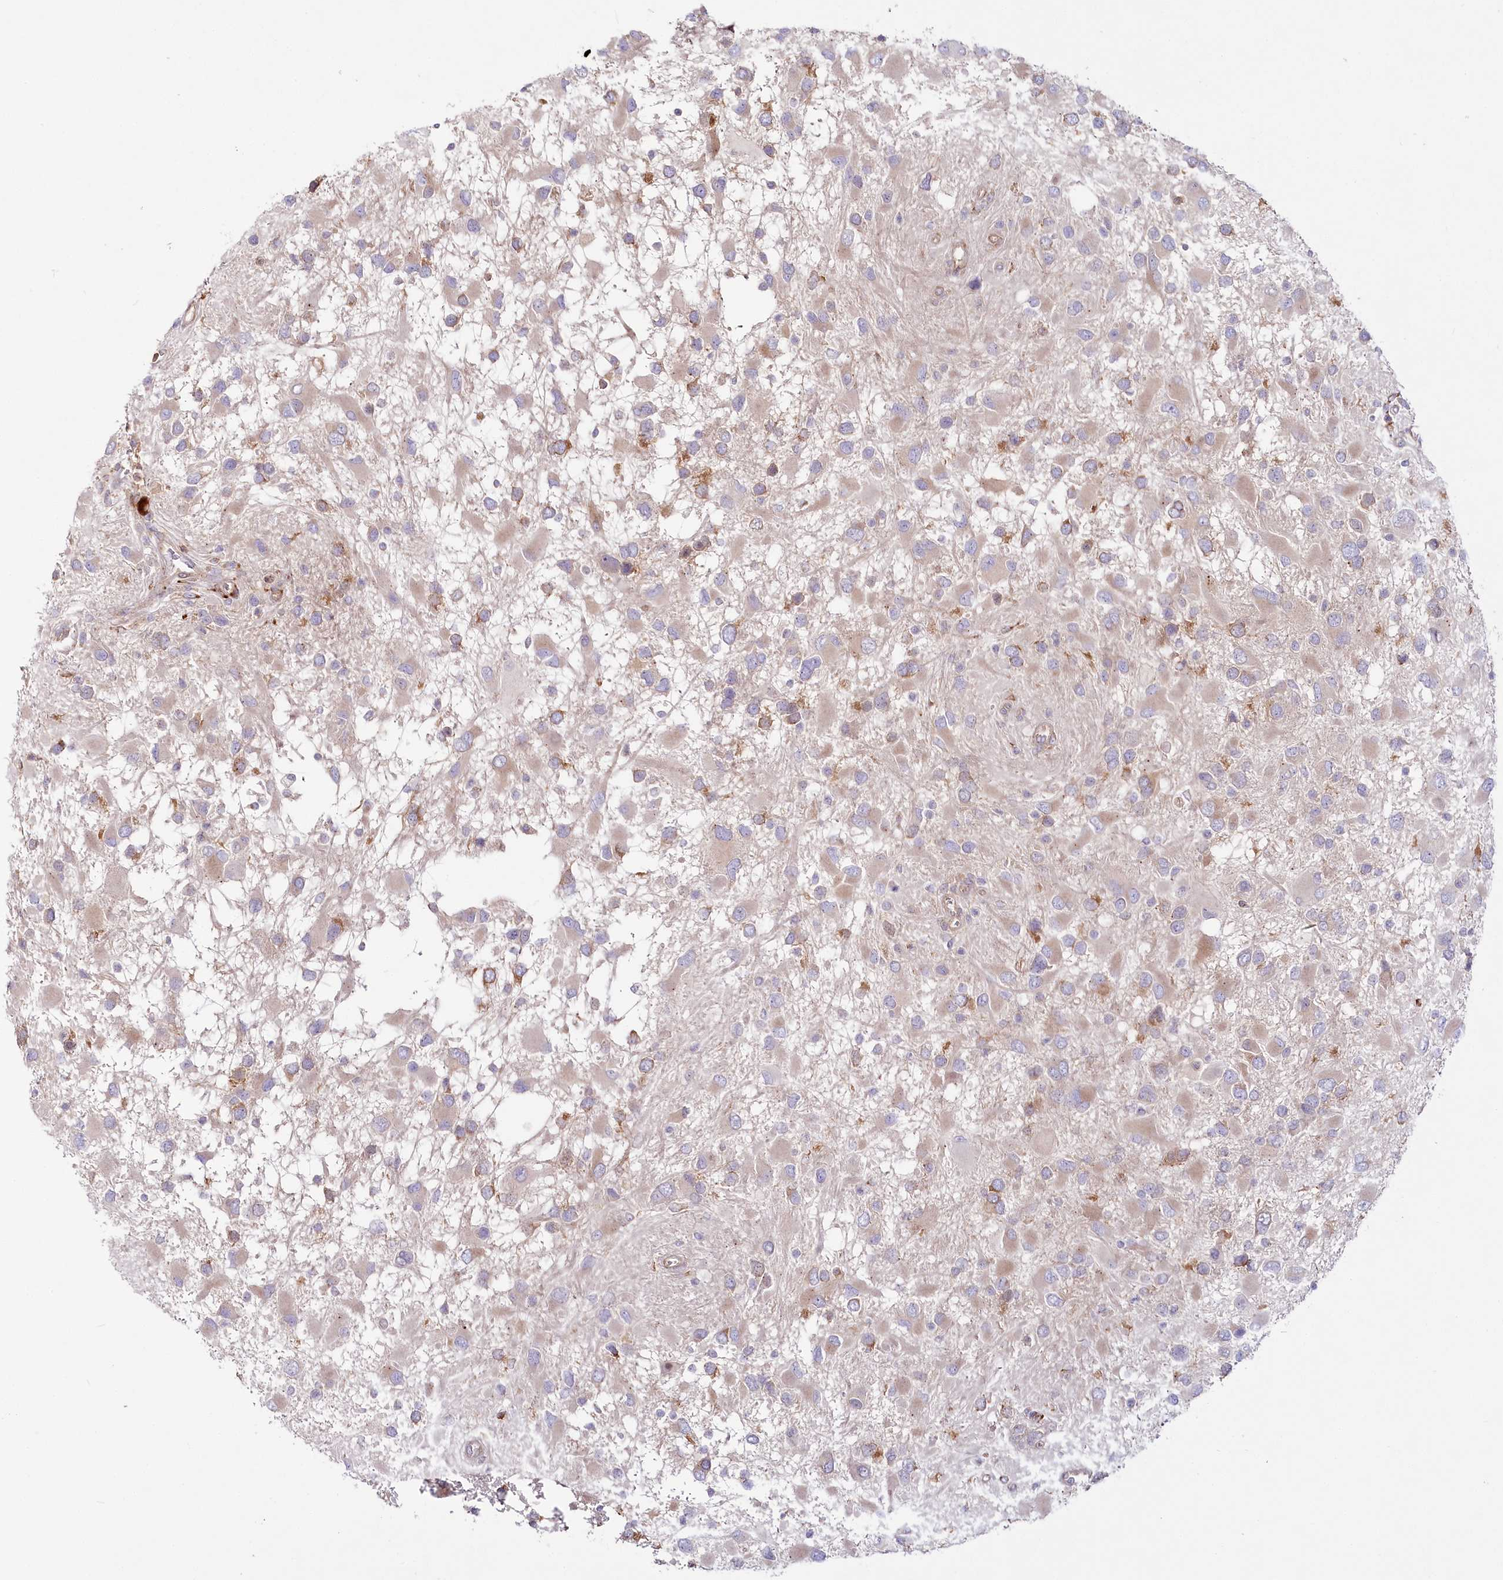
{"staining": {"intensity": "moderate", "quantity": "25%-75%", "location": "cytoplasmic/membranous"}, "tissue": "glioma", "cell_type": "Tumor cells", "image_type": "cancer", "snomed": [{"axis": "morphology", "description": "Glioma, malignant, High grade"}, {"axis": "topography", "description": "Brain"}], "caption": "A high-resolution photomicrograph shows IHC staining of high-grade glioma (malignant), which demonstrates moderate cytoplasmic/membranous staining in approximately 25%-75% of tumor cells. The protein of interest is shown in brown color, while the nuclei are stained blue.", "gene": "POGLUT1", "patient": {"sex": "male", "age": 53}}